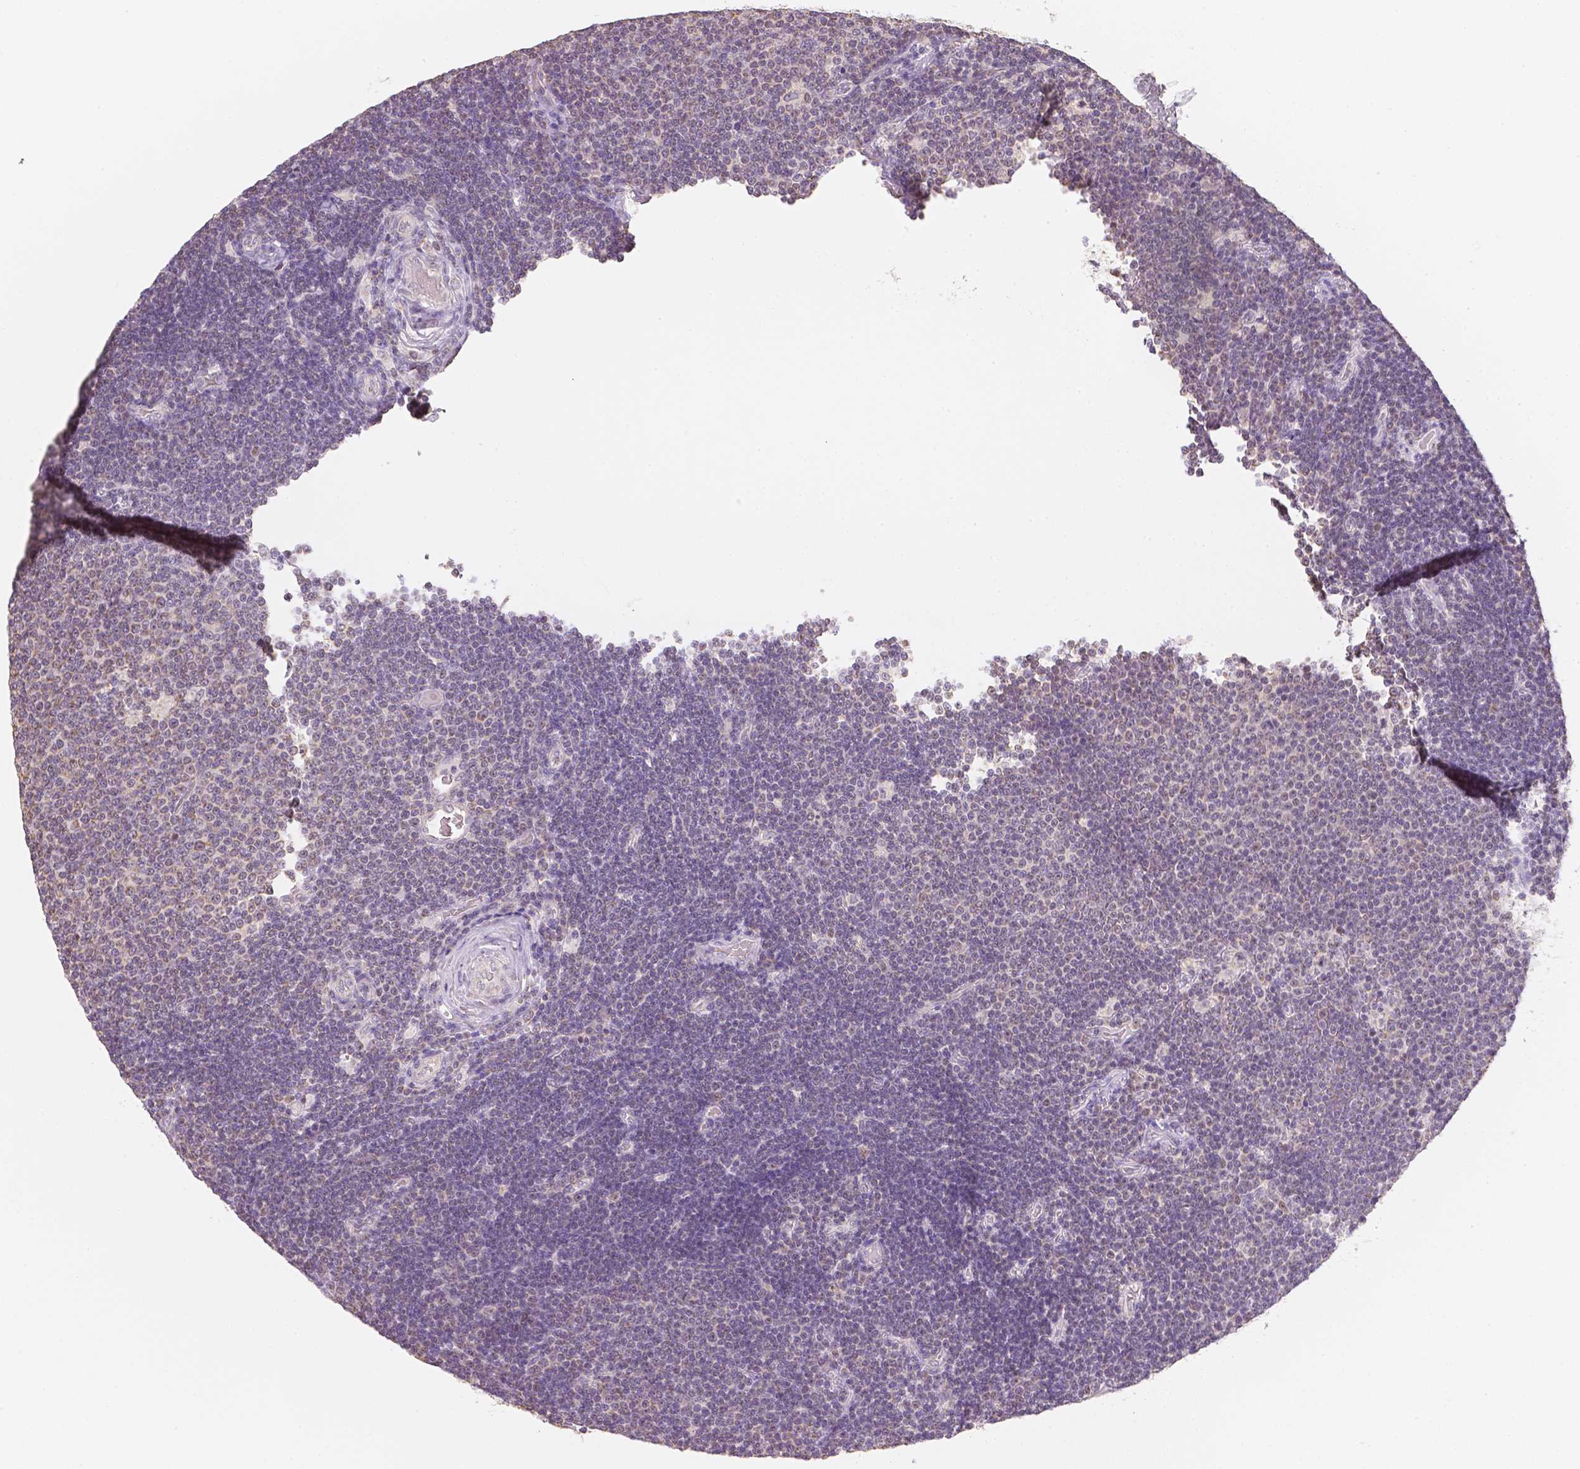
{"staining": {"intensity": "negative", "quantity": "none", "location": "none"}, "tissue": "lymphoma", "cell_type": "Tumor cells", "image_type": "cancer", "snomed": [{"axis": "morphology", "description": "Malignant lymphoma, non-Hodgkin's type, Low grade"}, {"axis": "topography", "description": "Brain"}], "caption": "Image shows no protein staining in tumor cells of lymphoma tissue.", "gene": "NVL", "patient": {"sex": "female", "age": 66}}